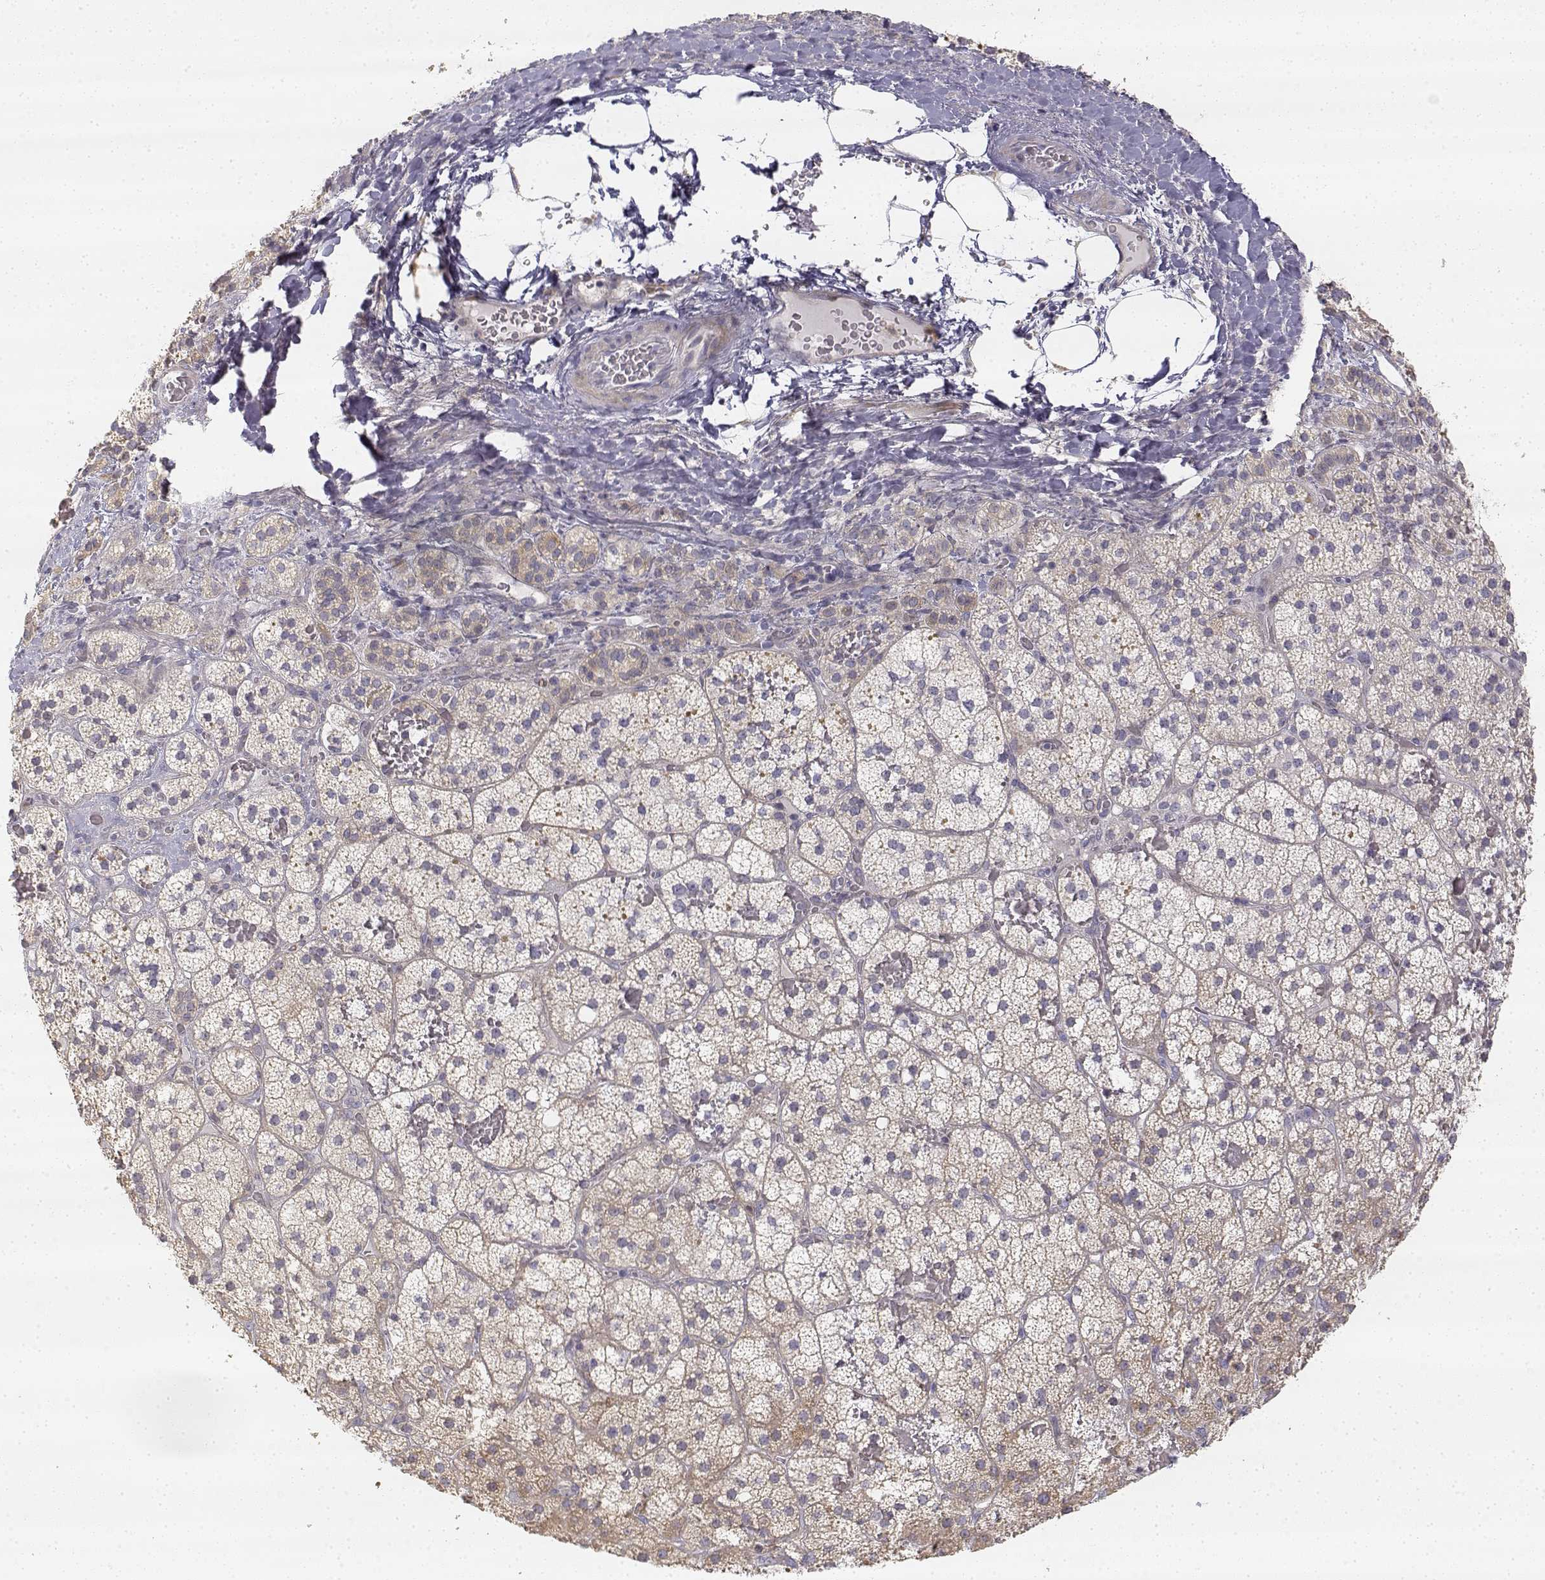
{"staining": {"intensity": "weak", "quantity": "25%-75%", "location": "cytoplasmic/membranous"}, "tissue": "adrenal gland", "cell_type": "Glandular cells", "image_type": "normal", "snomed": [{"axis": "morphology", "description": "Normal tissue, NOS"}, {"axis": "topography", "description": "Adrenal gland"}], "caption": "Unremarkable adrenal gland reveals weak cytoplasmic/membranous expression in about 25%-75% of glandular cells Immunohistochemistry (ihc) stains the protein in brown and the nuclei are stained blue..", "gene": "GLIPR1L2", "patient": {"sex": "male", "age": 53}}